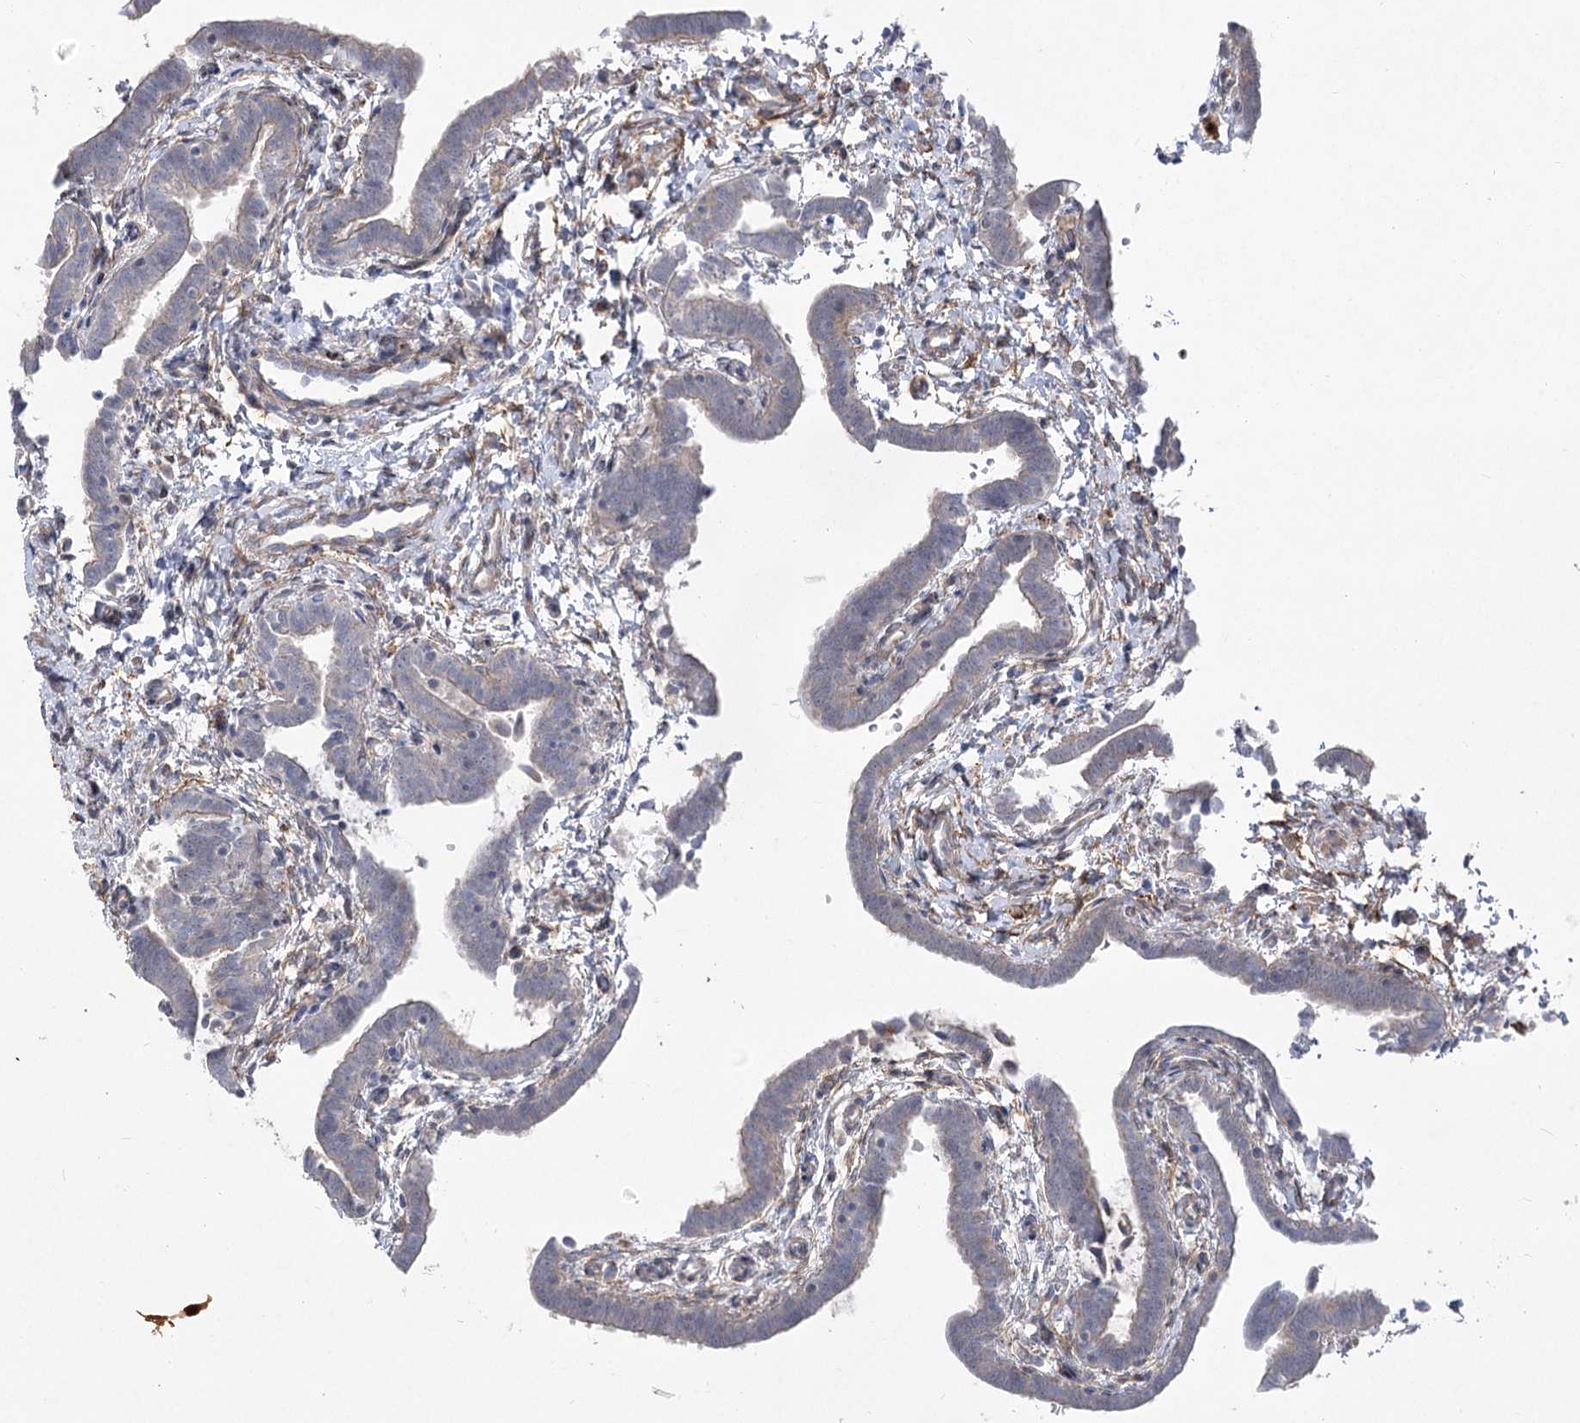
{"staining": {"intensity": "weak", "quantity": "25%-75%", "location": "cytoplasmic/membranous"}, "tissue": "fallopian tube", "cell_type": "Glandular cells", "image_type": "normal", "snomed": [{"axis": "morphology", "description": "Normal tissue, NOS"}, {"axis": "topography", "description": "Fallopian tube"}], "caption": "A histopathology image showing weak cytoplasmic/membranous staining in approximately 25%-75% of glandular cells in unremarkable fallopian tube, as visualized by brown immunohistochemical staining.", "gene": "SH3BP5L", "patient": {"sex": "female", "age": 36}}